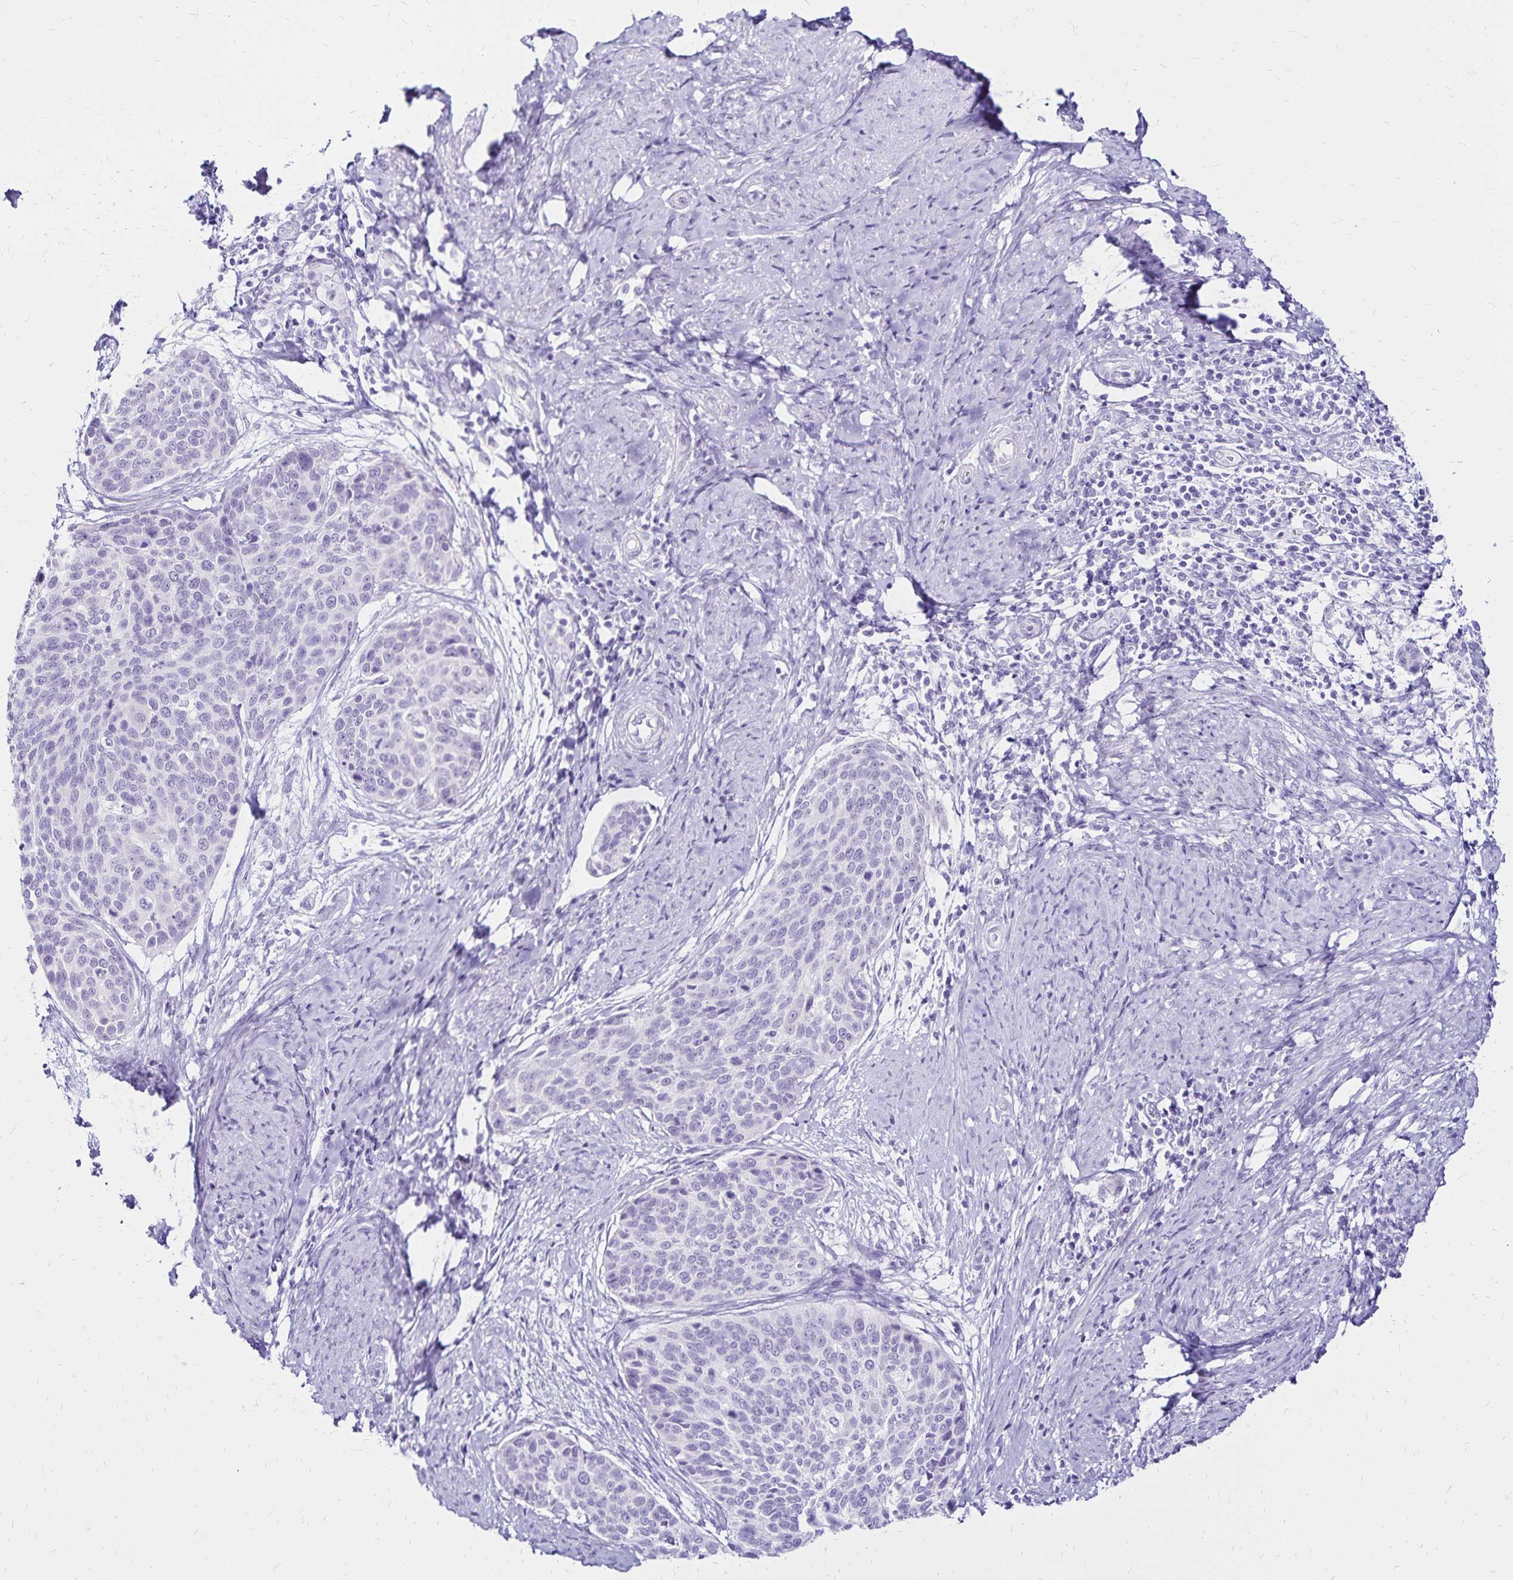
{"staining": {"intensity": "negative", "quantity": "none", "location": "none"}, "tissue": "cervical cancer", "cell_type": "Tumor cells", "image_type": "cancer", "snomed": [{"axis": "morphology", "description": "Squamous cell carcinoma, NOS"}, {"axis": "topography", "description": "Cervix"}], "caption": "Tumor cells show no significant positivity in cervical cancer.", "gene": "LIN28B", "patient": {"sex": "female", "age": 69}}